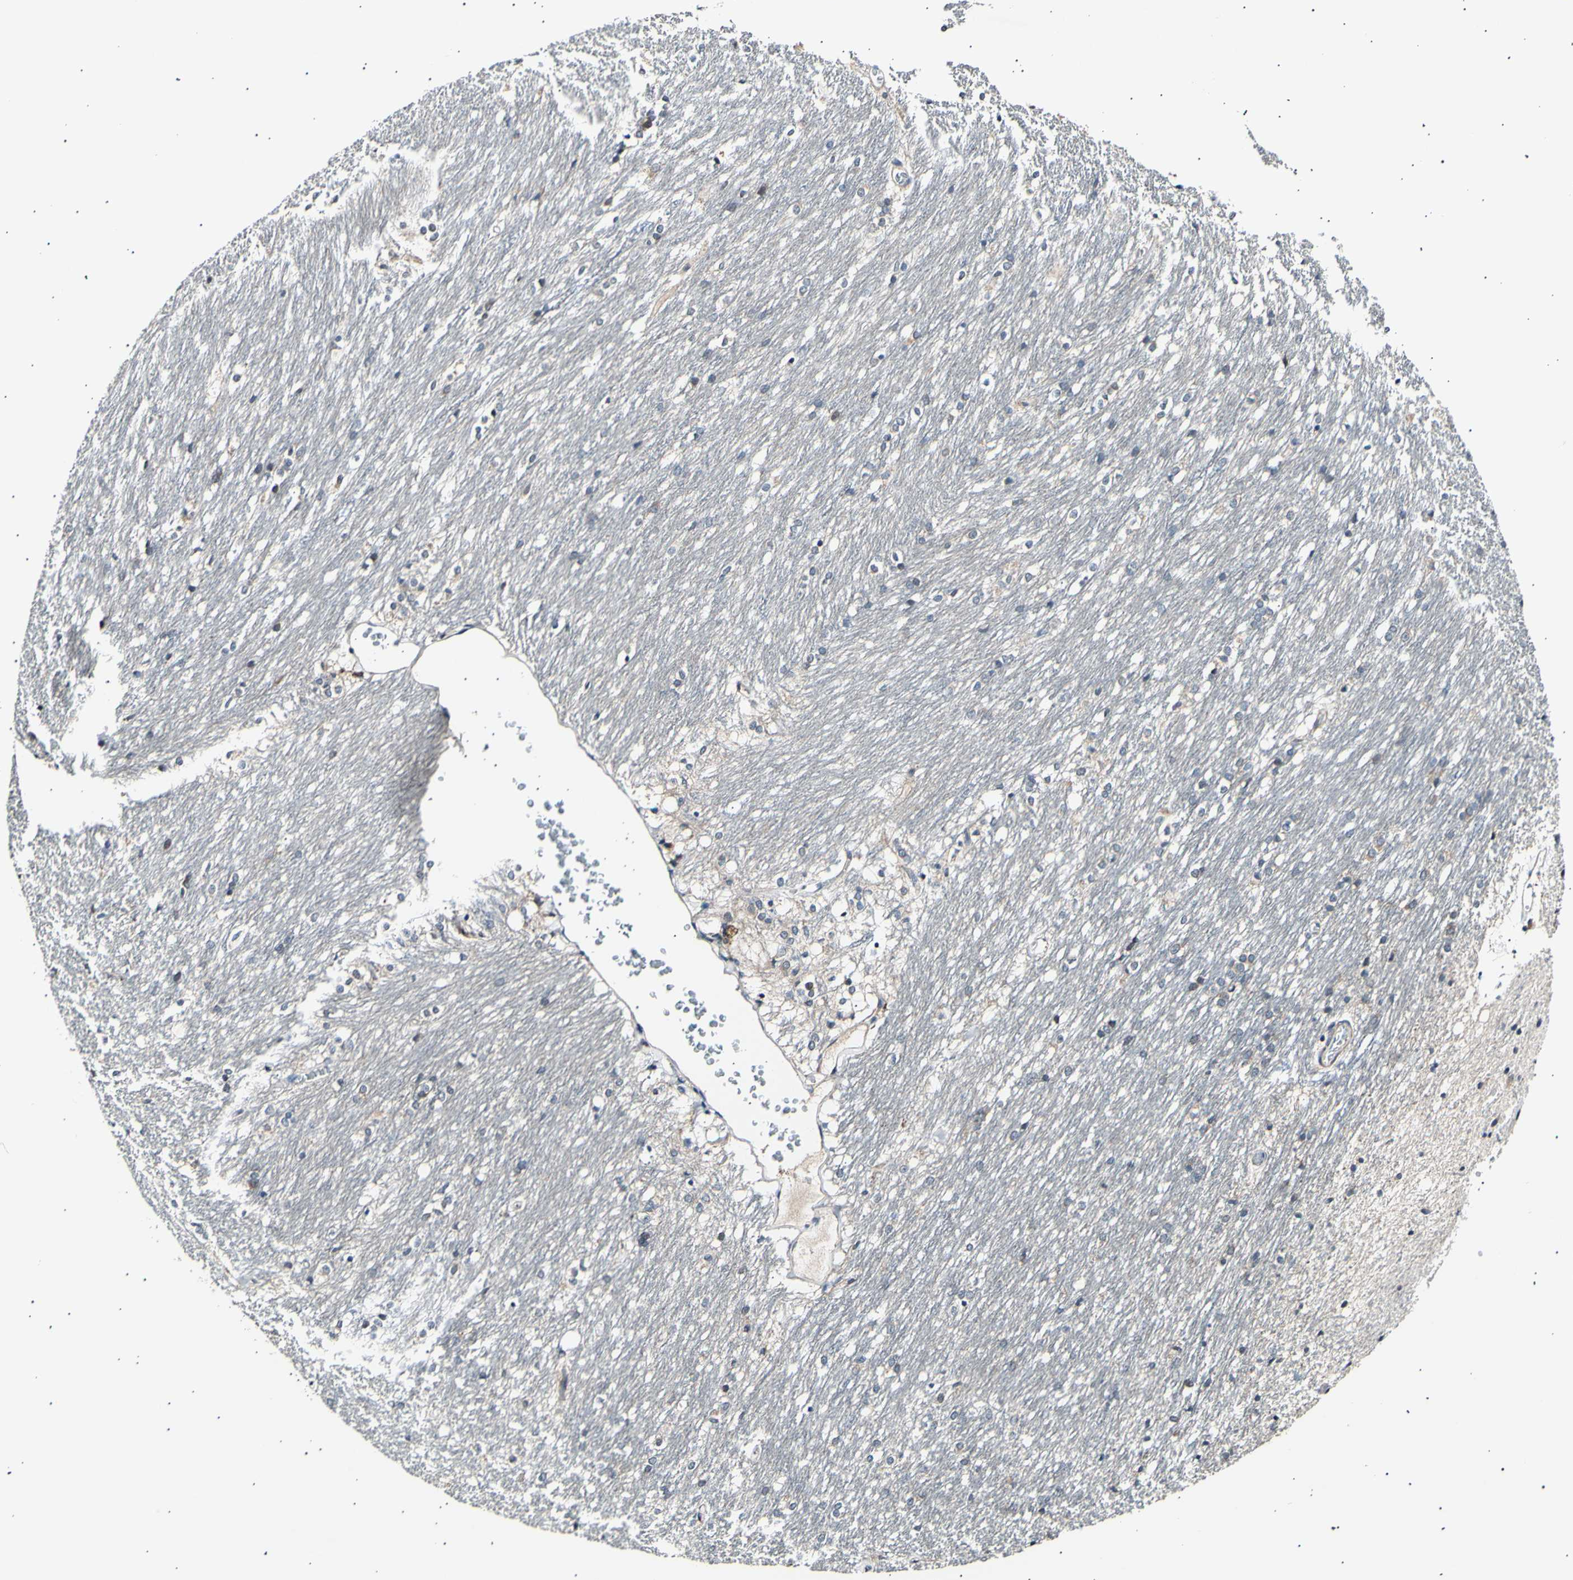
{"staining": {"intensity": "negative", "quantity": "none", "location": "none"}, "tissue": "caudate", "cell_type": "Glial cells", "image_type": "normal", "snomed": [{"axis": "morphology", "description": "Normal tissue, NOS"}, {"axis": "topography", "description": "Lateral ventricle wall"}], "caption": "Protein analysis of unremarkable caudate shows no significant expression in glial cells.", "gene": "ITGA6", "patient": {"sex": "female", "age": 19}}